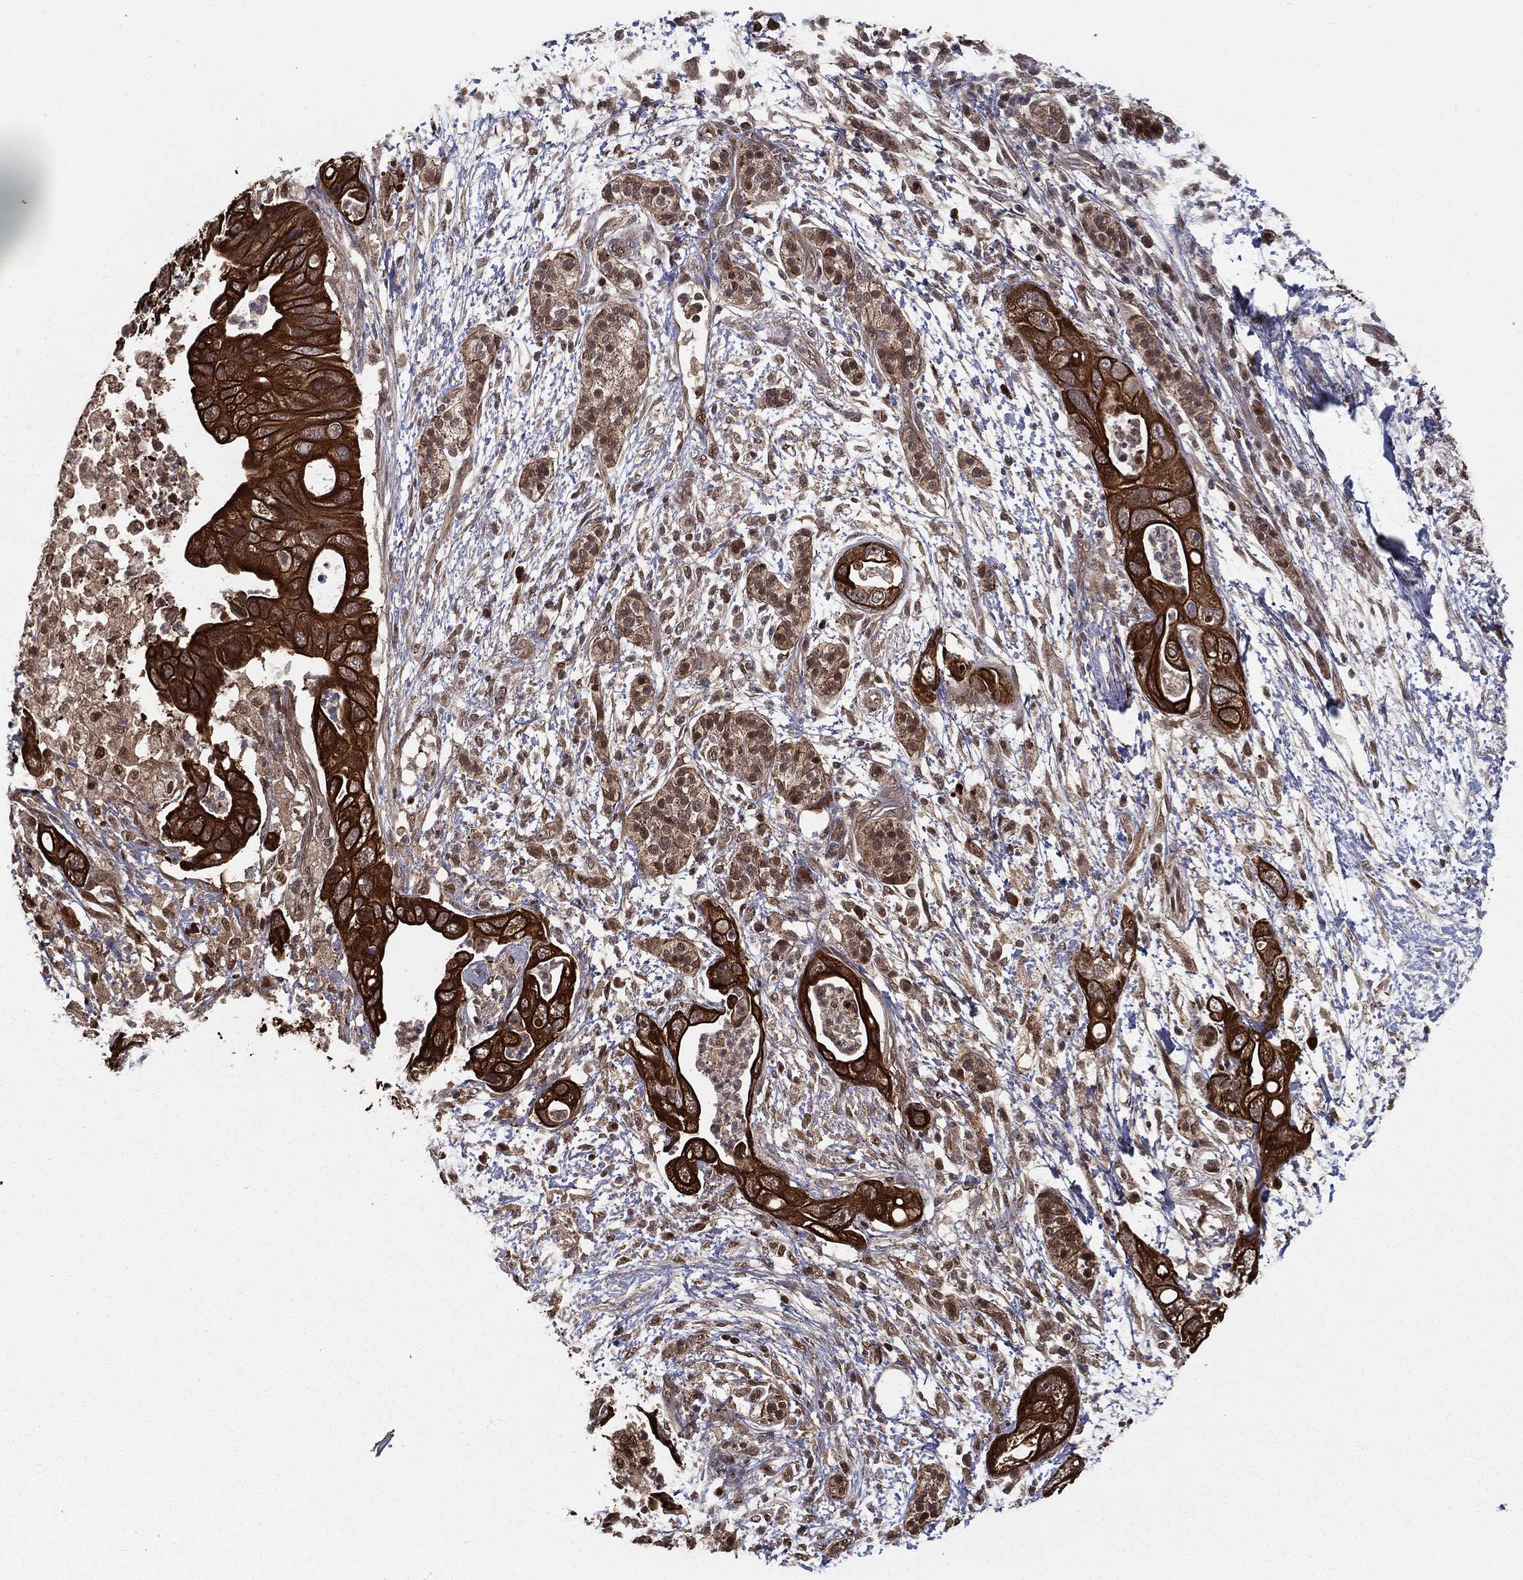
{"staining": {"intensity": "strong", "quantity": ">75%", "location": "cytoplasmic/membranous"}, "tissue": "pancreatic cancer", "cell_type": "Tumor cells", "image_type": "cancer", "snomed": [{"axis": "morphology", "description": "Adenocarcinoma, NOS"}, {"axis": "topography", "description": "Pancreas"}], "caption": "The immunohistochemical stain shows strong cytoplasmic/membranous positivity in tumor cells of pancreatic adenocarcinoma tissue. Immunohistochemistry stains the protein of interest in brown and the nuclei are stained blue.", "gene": "SLC6A6", "patient": {"sex": "female", "age": 72}}